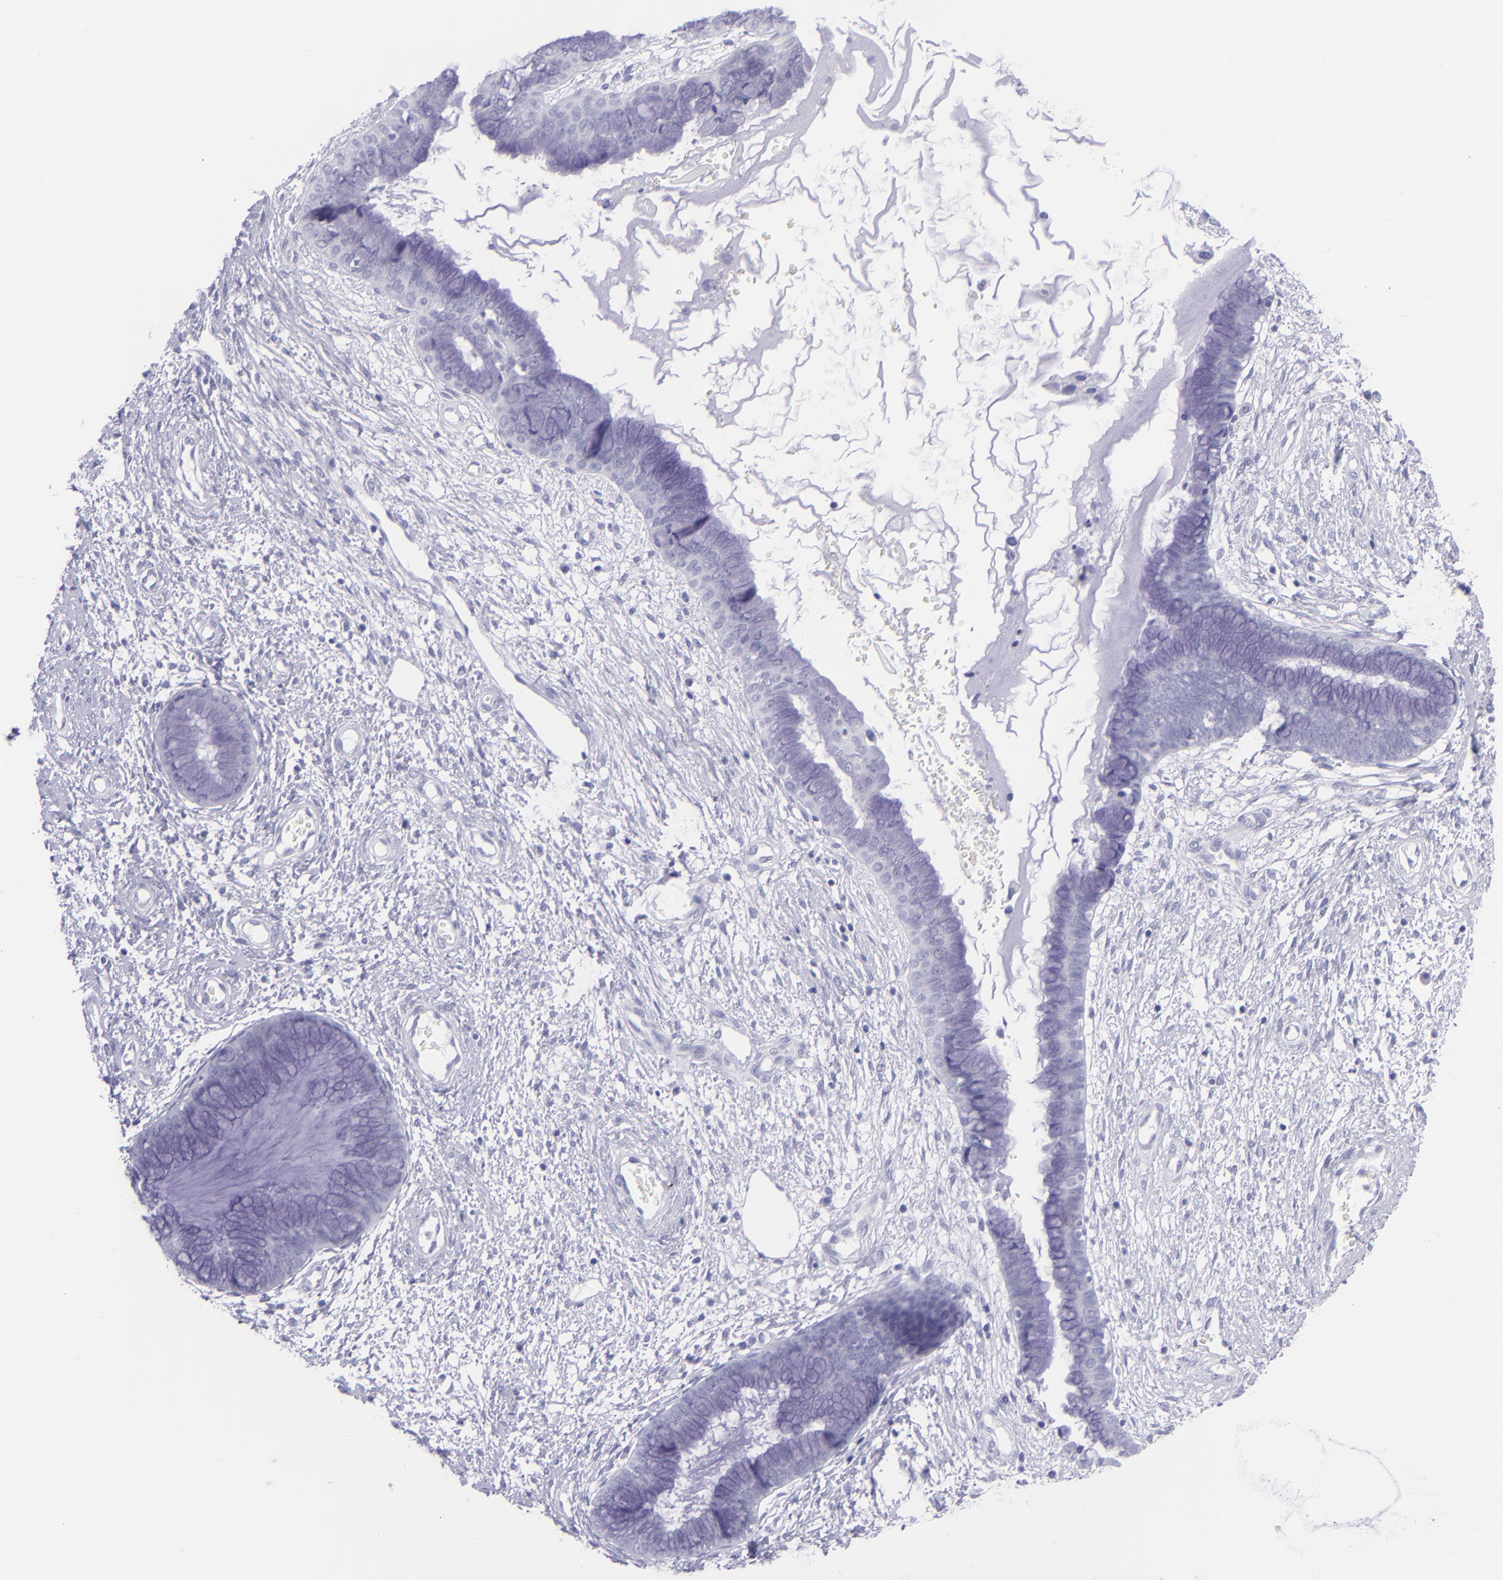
{"staining": {"intensity": "negative", "quantity": "none", "location": "none"}, "tissue": "cervix", "cell_type": "Glandular cells", "image_type": "normal", "snomed": [{"axis": "morphology", "description": "Normal tissue, NOS"}, {"axis": "topography", "description": "Cervix"}], "caption": "This image is of unremarkable cervix stained with immunohistochemistry to label a protein in brown with the nuclei are counter-stained blue. There is no staining in glandular cells.", "gene": "PIP", "patient": {"sex": "female", "age": 55}}